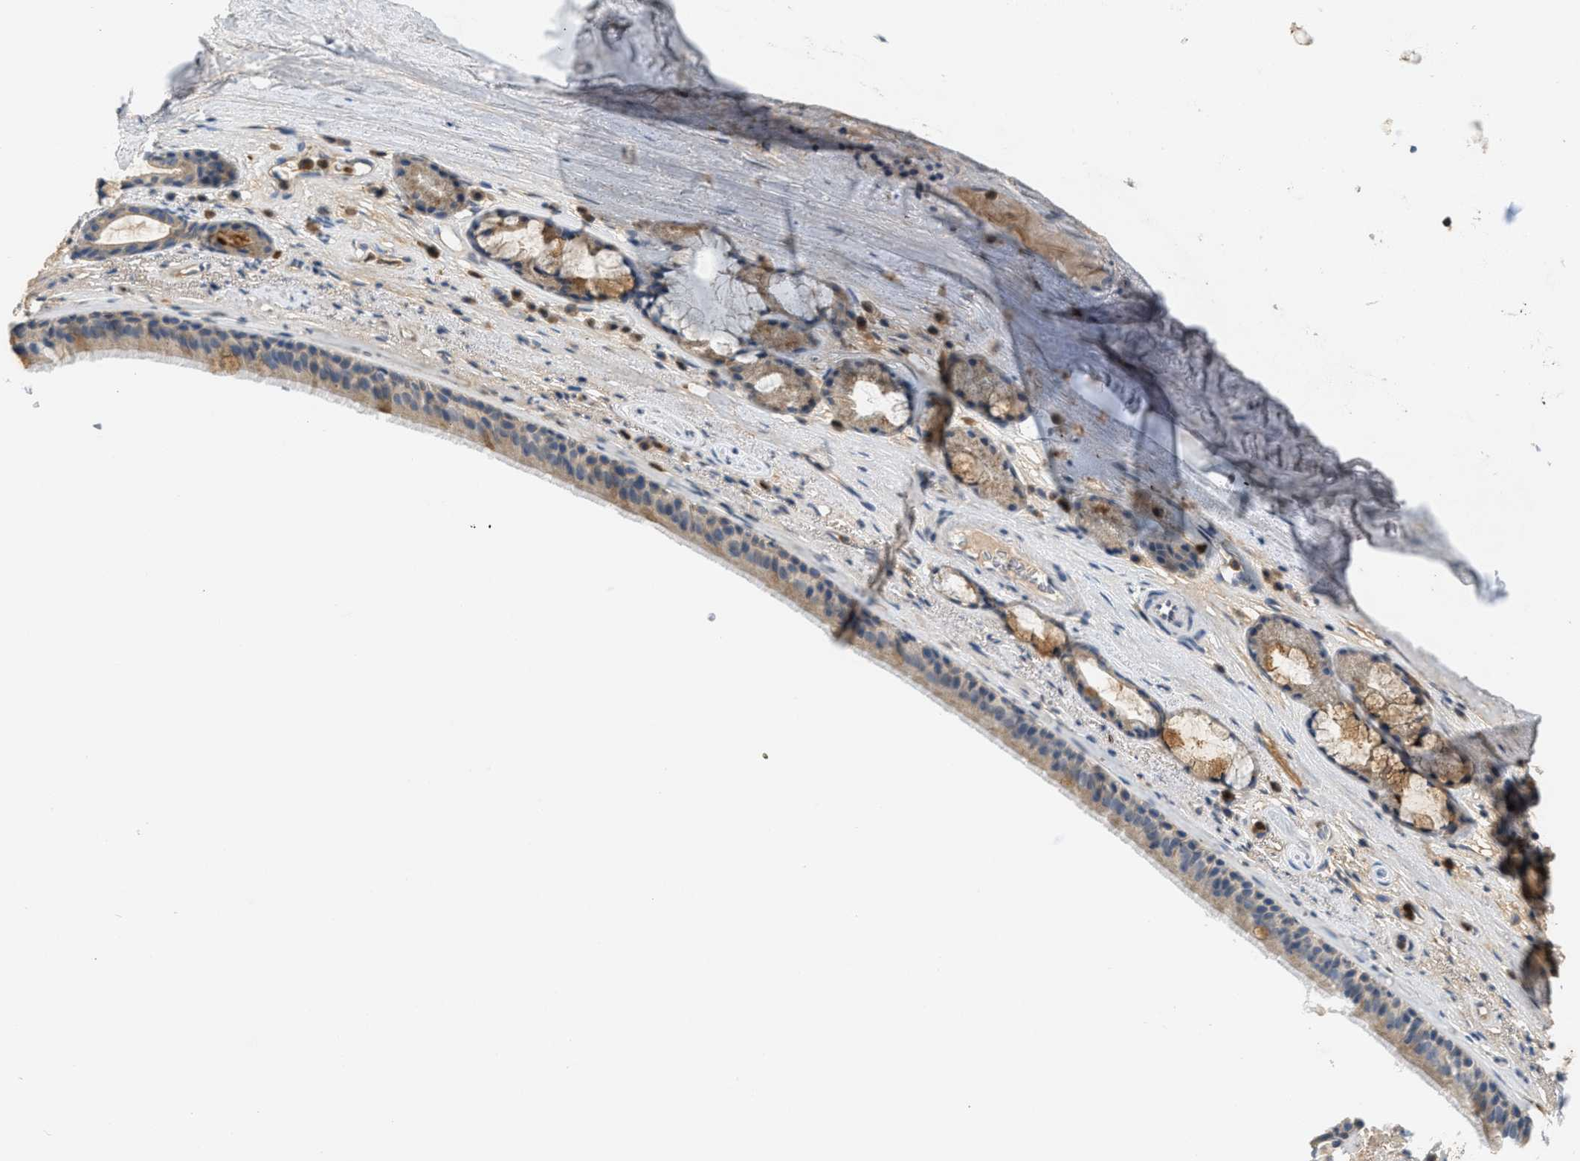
{"staining": {"intensity": "moderate", "quantity": ">75%", "location": "cytoplasmic/membranous"}, "tissue": "bronchus", "cell_type": "Respiratory epithelial cells", "image_type": "normal", "snomed": [{"axis": "morphology", "description": "Normal tissue, NOS"}, {"axis": "topography", "description": "Cartilage tissue"}], "caption": "A high-resolution image shows immunohistochemistry staining of benign bronchus, which shows moderate cytoplasmic/membranous staining in about >75% of respiratory epithelial cells.", "gene": "RHBDF2", "patient": {"sex": "female", "age": 63}}